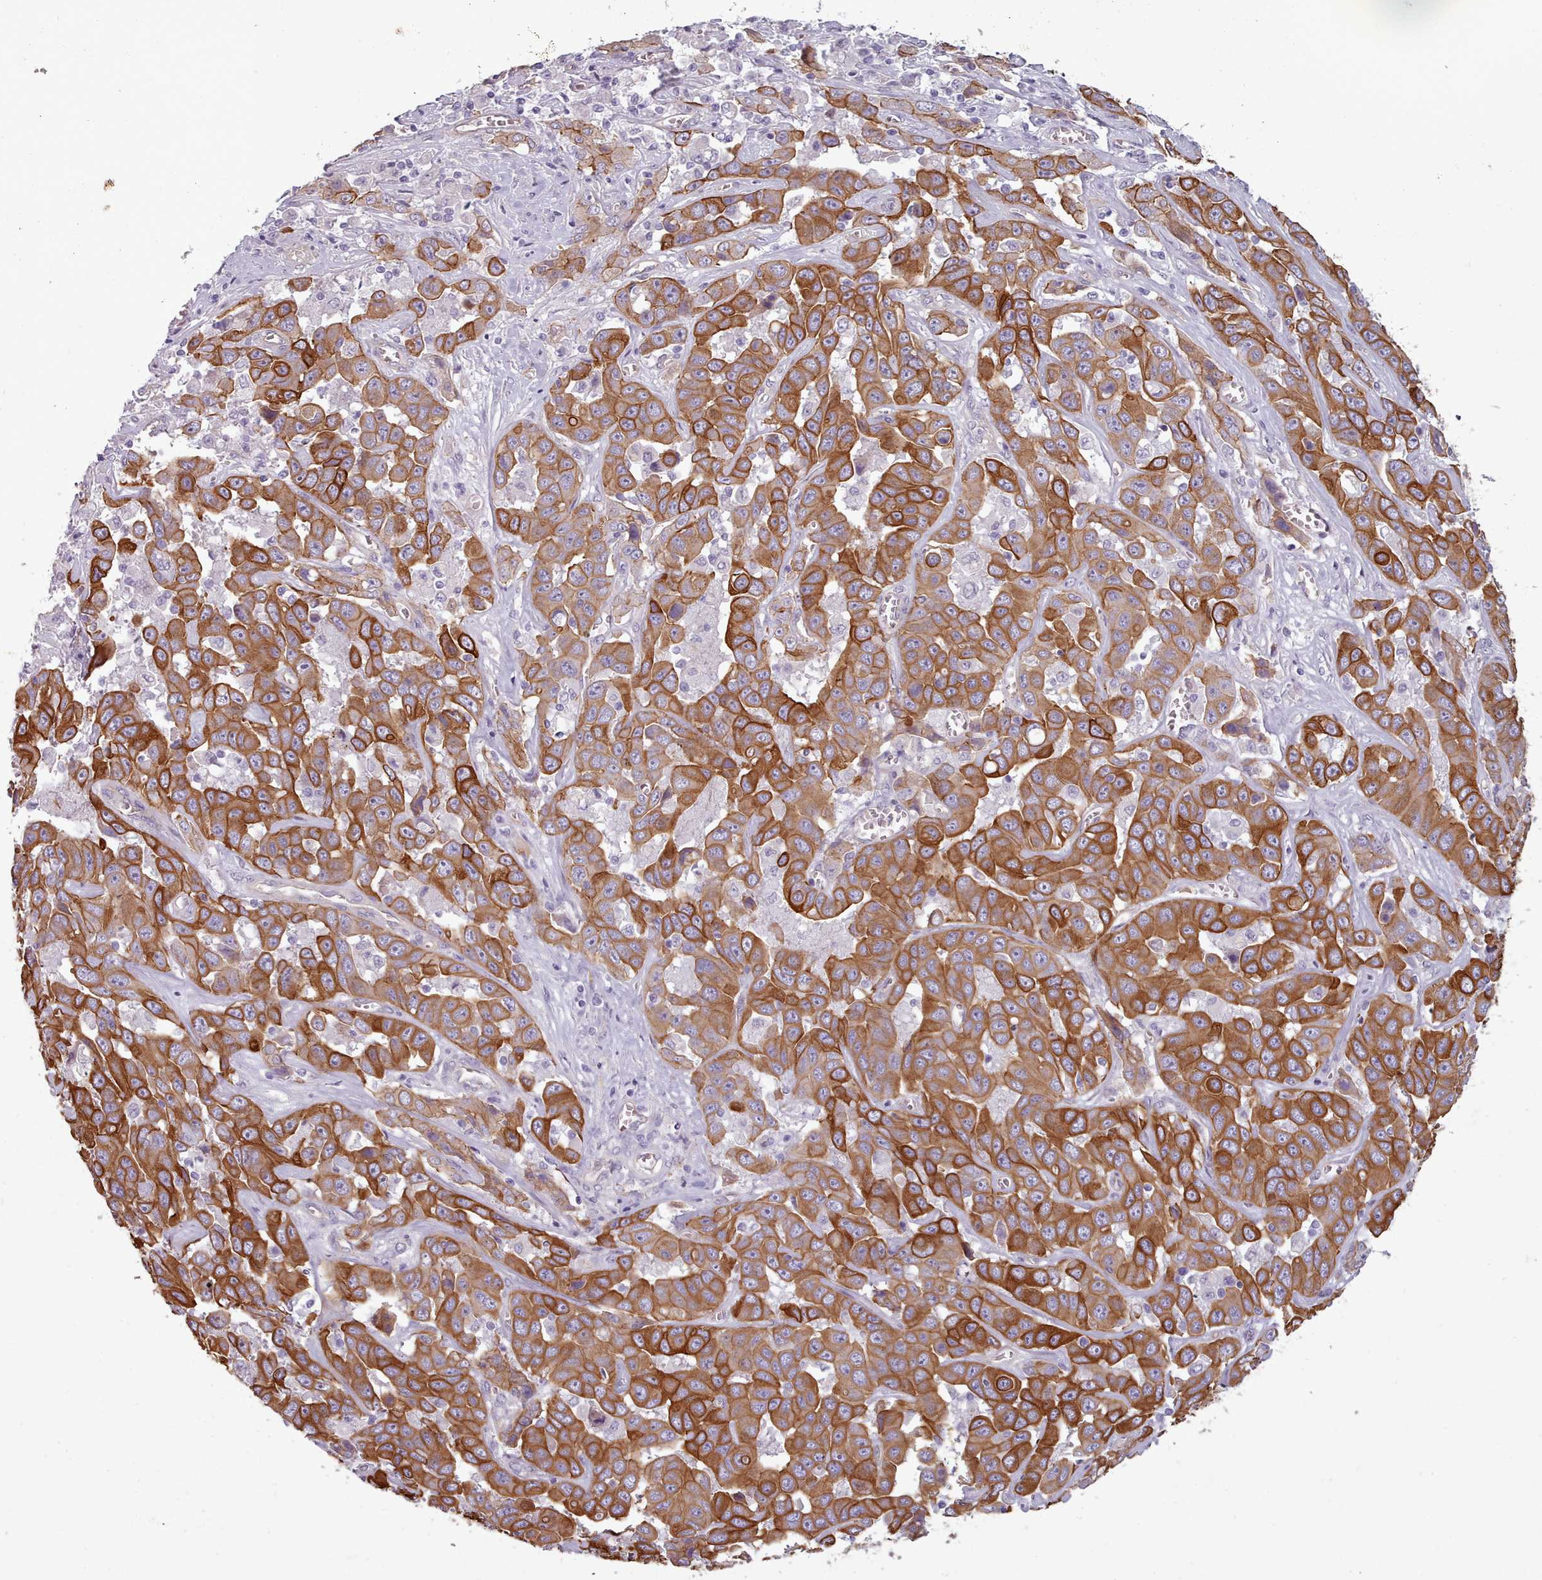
{"staining": {"intensity": "strong", "quantity": "25%-75%", "location": "cytoplasmic/membranous"}, "tissue": "liver cancer", "cell_type": "Tumor cells", "image_type": "cancer", "snomed": [{"axis": "morphology", "description": "Cholangiocarcinoma"}, {"axis": "topography", "description": "Liver"}], "caption": "This micrograph reveals immunohistochemistry (IHC) staining of human liver cancer (cholangiocarcinoma), with high strong cytoplasmic/membranous staining in about 25%-75% of tumor cells.", "gene": "PLD4", "patient": {"sex": "female", "age": 52}}